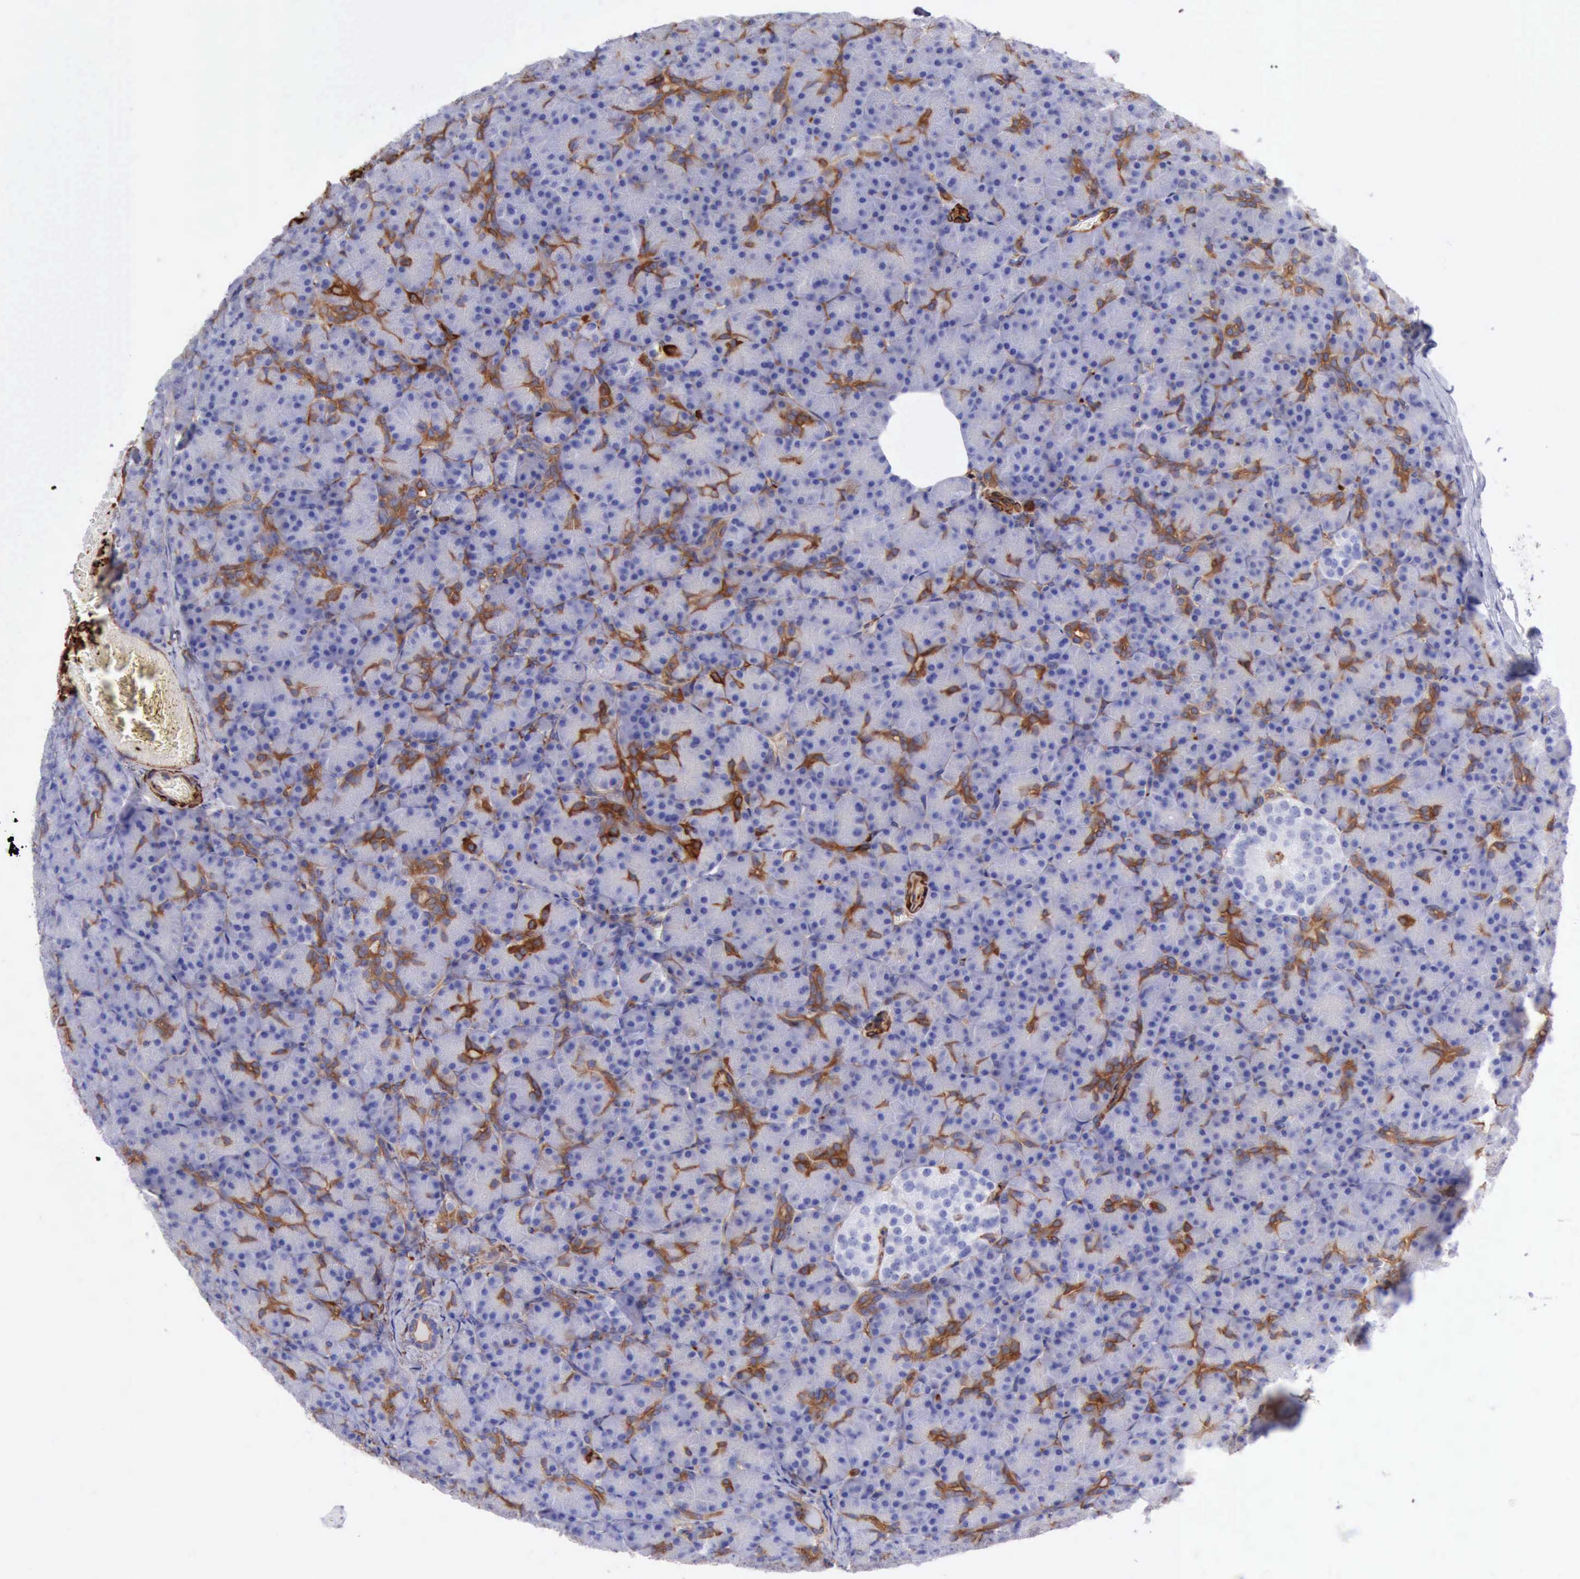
{"staining": {"intensity": "moderate", "quantity": "25%-75%", "location": "cytoplasmic/membranous"}, "tissue": "pancreas", "cell_type": "Exocrine glandular cells", "image_type": "normal", "snomed": [{"axis": "morphology", "description": "Normal tissue, NOS"}, {"axis": "topography", "description": "Pancreas"}], "caption": "Immunohistochemistry (IHC) (DAB (3,3'-diaminobenzidine)) staining of unremarkable human pancreas exhibits moderate cytoplasmic/membranous protein positivity in about 25%-75% of exocrine glandular cells. The staining is performed using DAB (3,3'-diaminobenzidine) brown chromogen to label protein expression. The nuclei are counter-stained blue using hematoxylin.", "gene": "FLNA", "patient": {"sex": "female", "age": 43}}